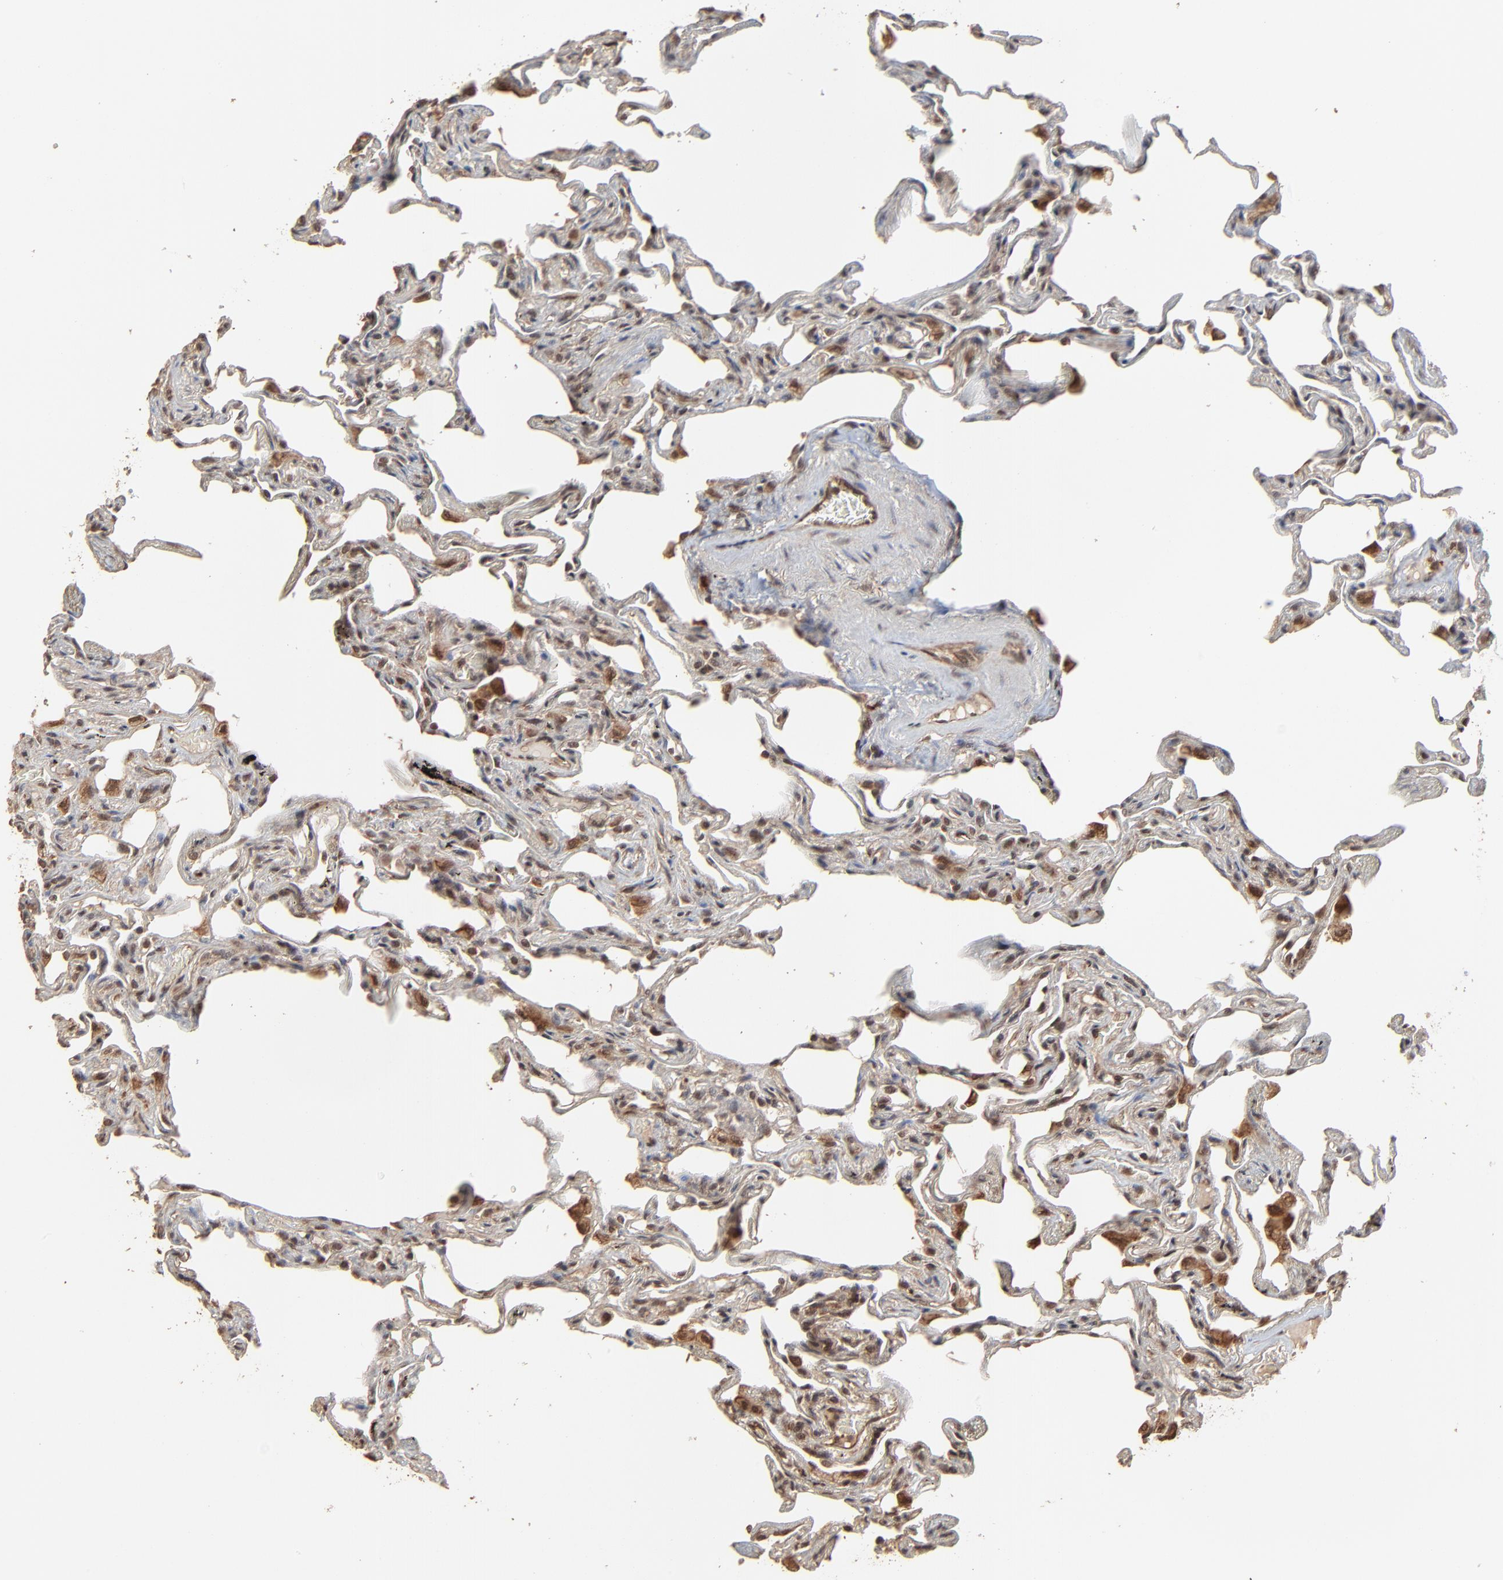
{"staining": {"intensity": "moderate", "quantity": "25%-75%", "location": "nuclear"}, "tissue": "lung", "cell_type": "Alveolar cells", "image_type": "normal", "snomed": [{"axis": "morphology", "description": "Normal tissue, NOS"}, {"axis": "morphology", "description": "Inflammation, NOS"}, {"axis": "topography", "description": "Lung"}], "caption": "Protein expression by IHC shows moderate nuclear positivity in about 25%-75% of alveolar cells in benign lung. (Stains: DAB (3,3'-diaminobenzidine) in brown, nuclei in blue, Microscopy: brightfield microscopy at high magnification).", "gene": "FAM227A", "patient": {"sex": "male", "age": 69}}